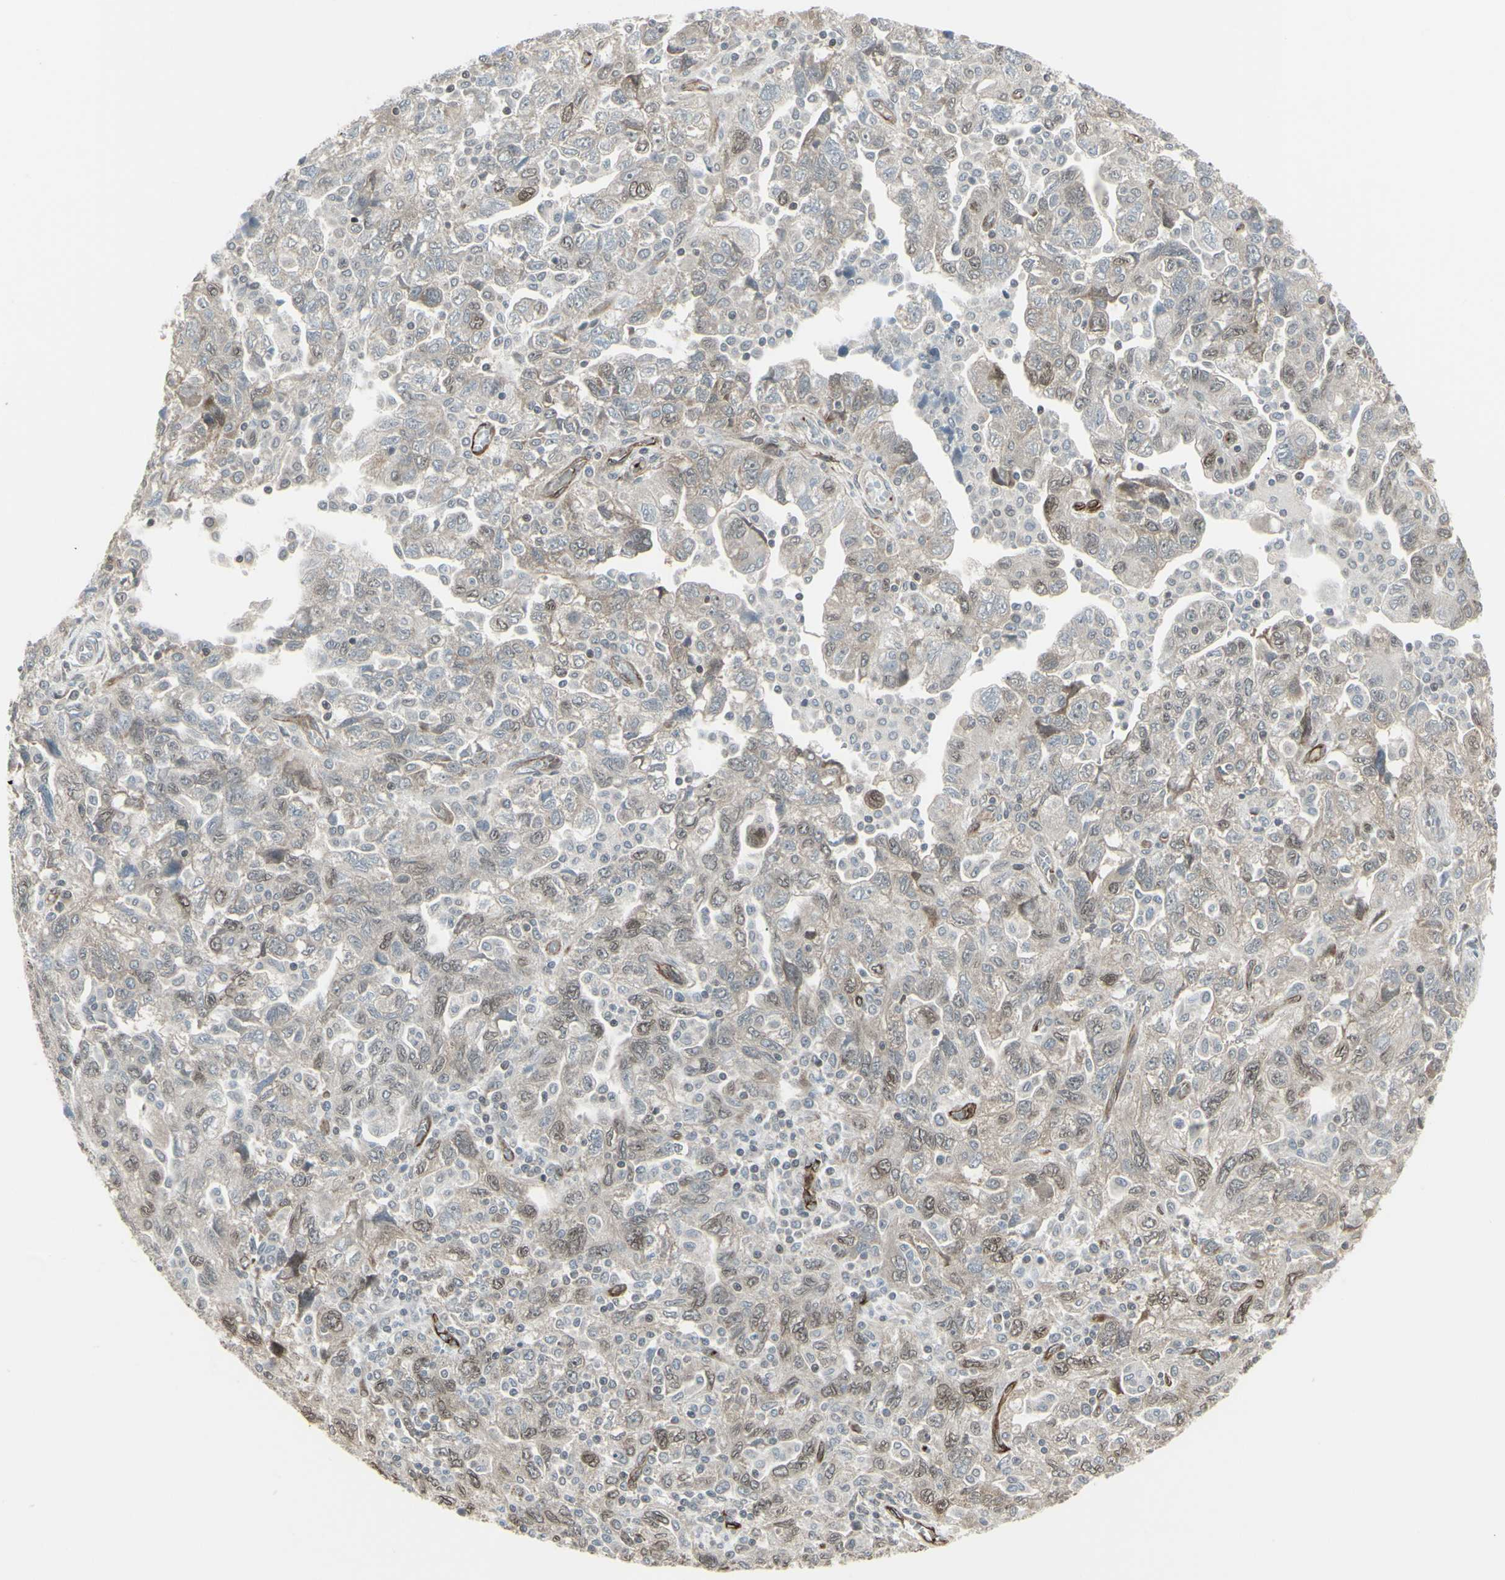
{"staining": {"intensity": "weak", "quantity": ">75%", "location": "cytoplasmic/membranous,nuclear"}, "tissue": "ovarian cancer", "cell_type": "Tumor cells", "image_type": "cancer", "snomed": [{"axis": "morphology", "description": "Carcinoma, NOS"}, {"axis": "morphology", "description": "Cystadenocarcinoma, serous, NOS"}, {"axis": "topography", "description": "Ovary"}], "caption": "Immunohistochemical staining of ovarian serous cystadenocarcinoma shows low levels of weak cytoplasmic/membranous and nuclear protein staining in about >75% of tumor cells.", "gene": "DTX3L", "patient": {"sex": "female", "age": 69}}